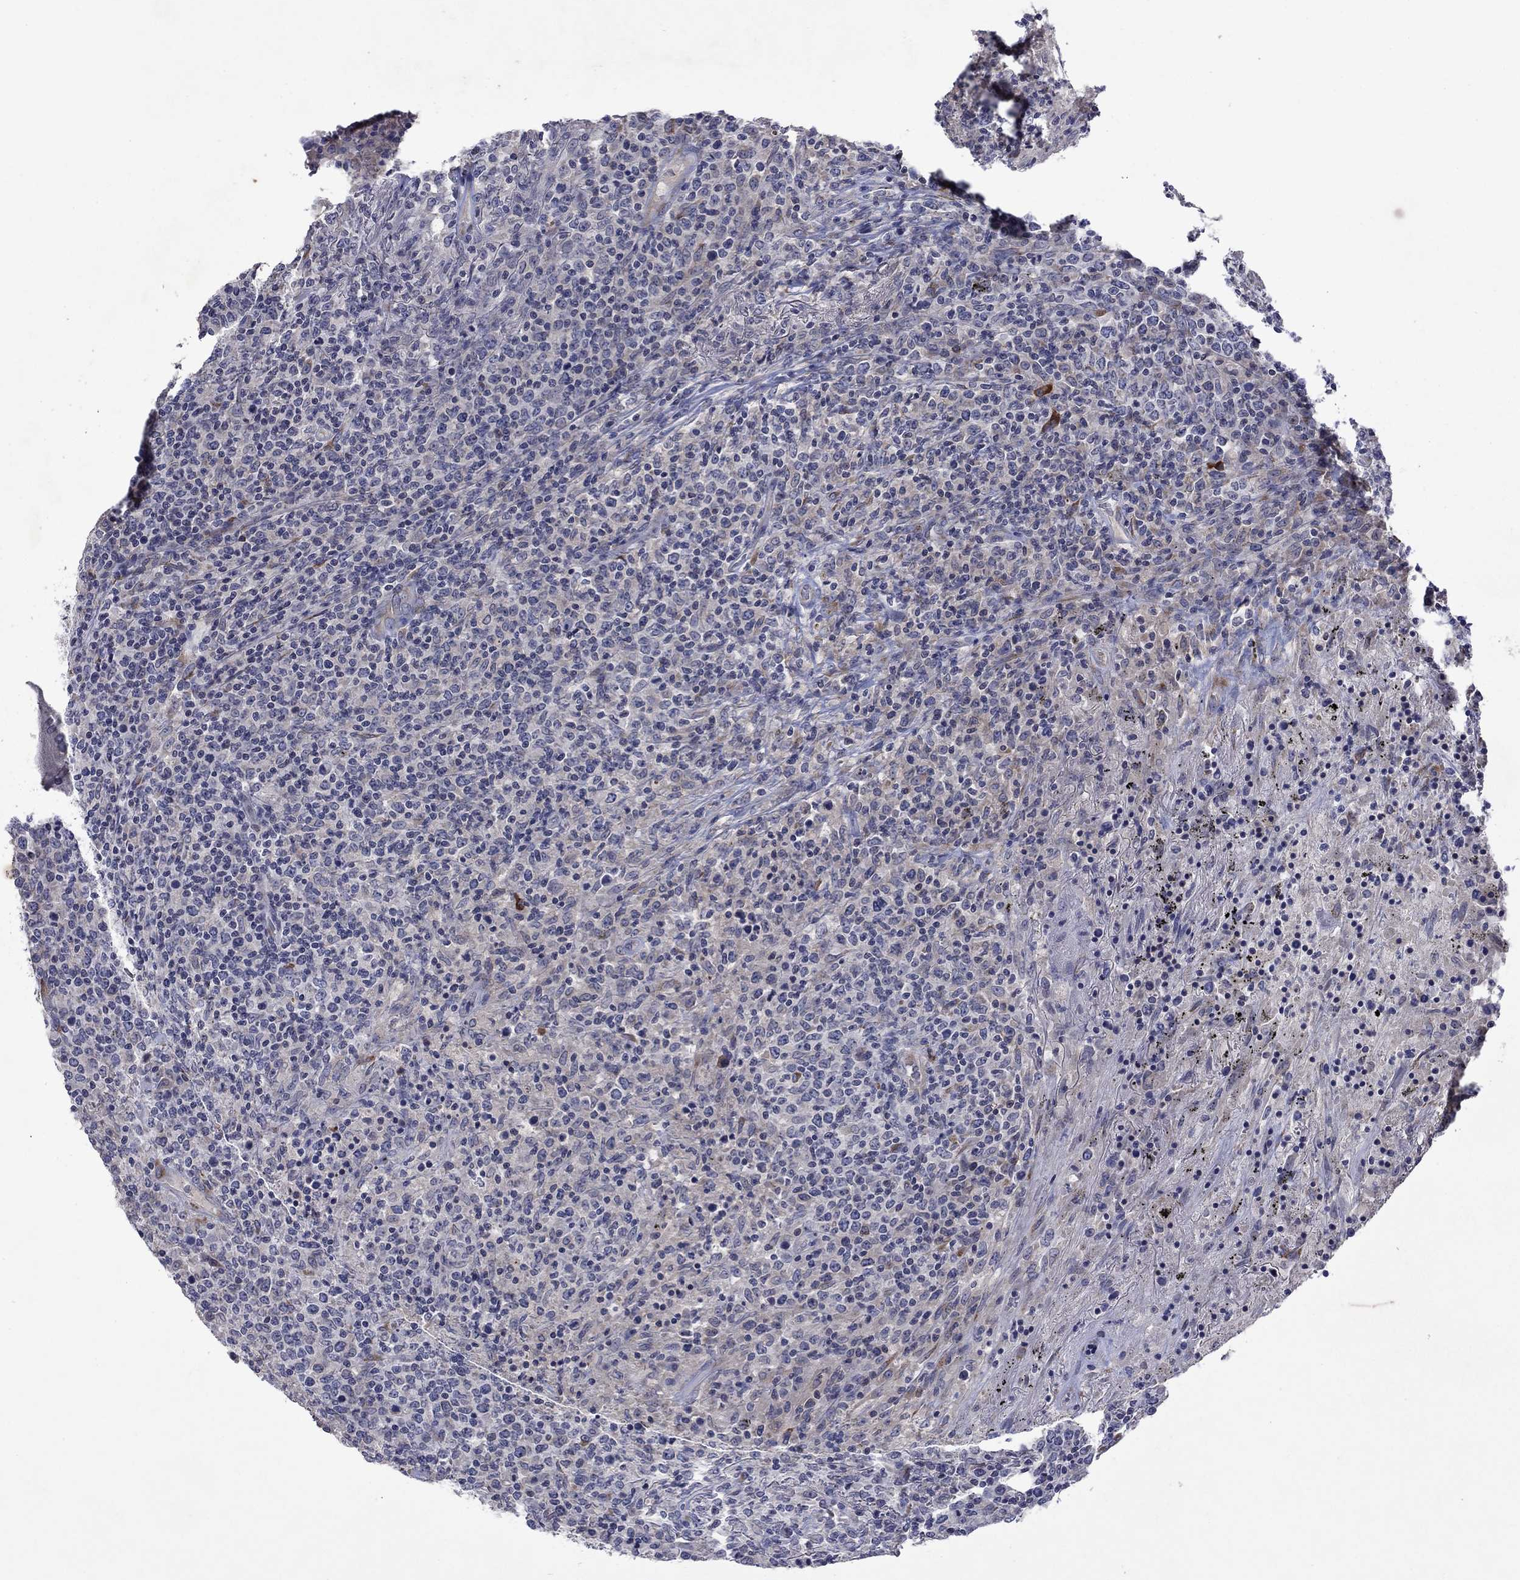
{"staining": {"intensity": "negative", "quantity": "none", "location": "none"}, "tissue": "lymphoma", "cell_type": "Tumor cells", "image_type": "cancer", "snomed": [{"axis": "morphology", "description": "Malignant lymphoma, non-Hodgkin's type, High grade"}, {"axis": "topography", "description": "Lung"}], "caption": "Tumor cells are negative for protein expression in human lymphoma.", "gene": "TMEM97", "patient": {"sex": "male", "age": 79}}